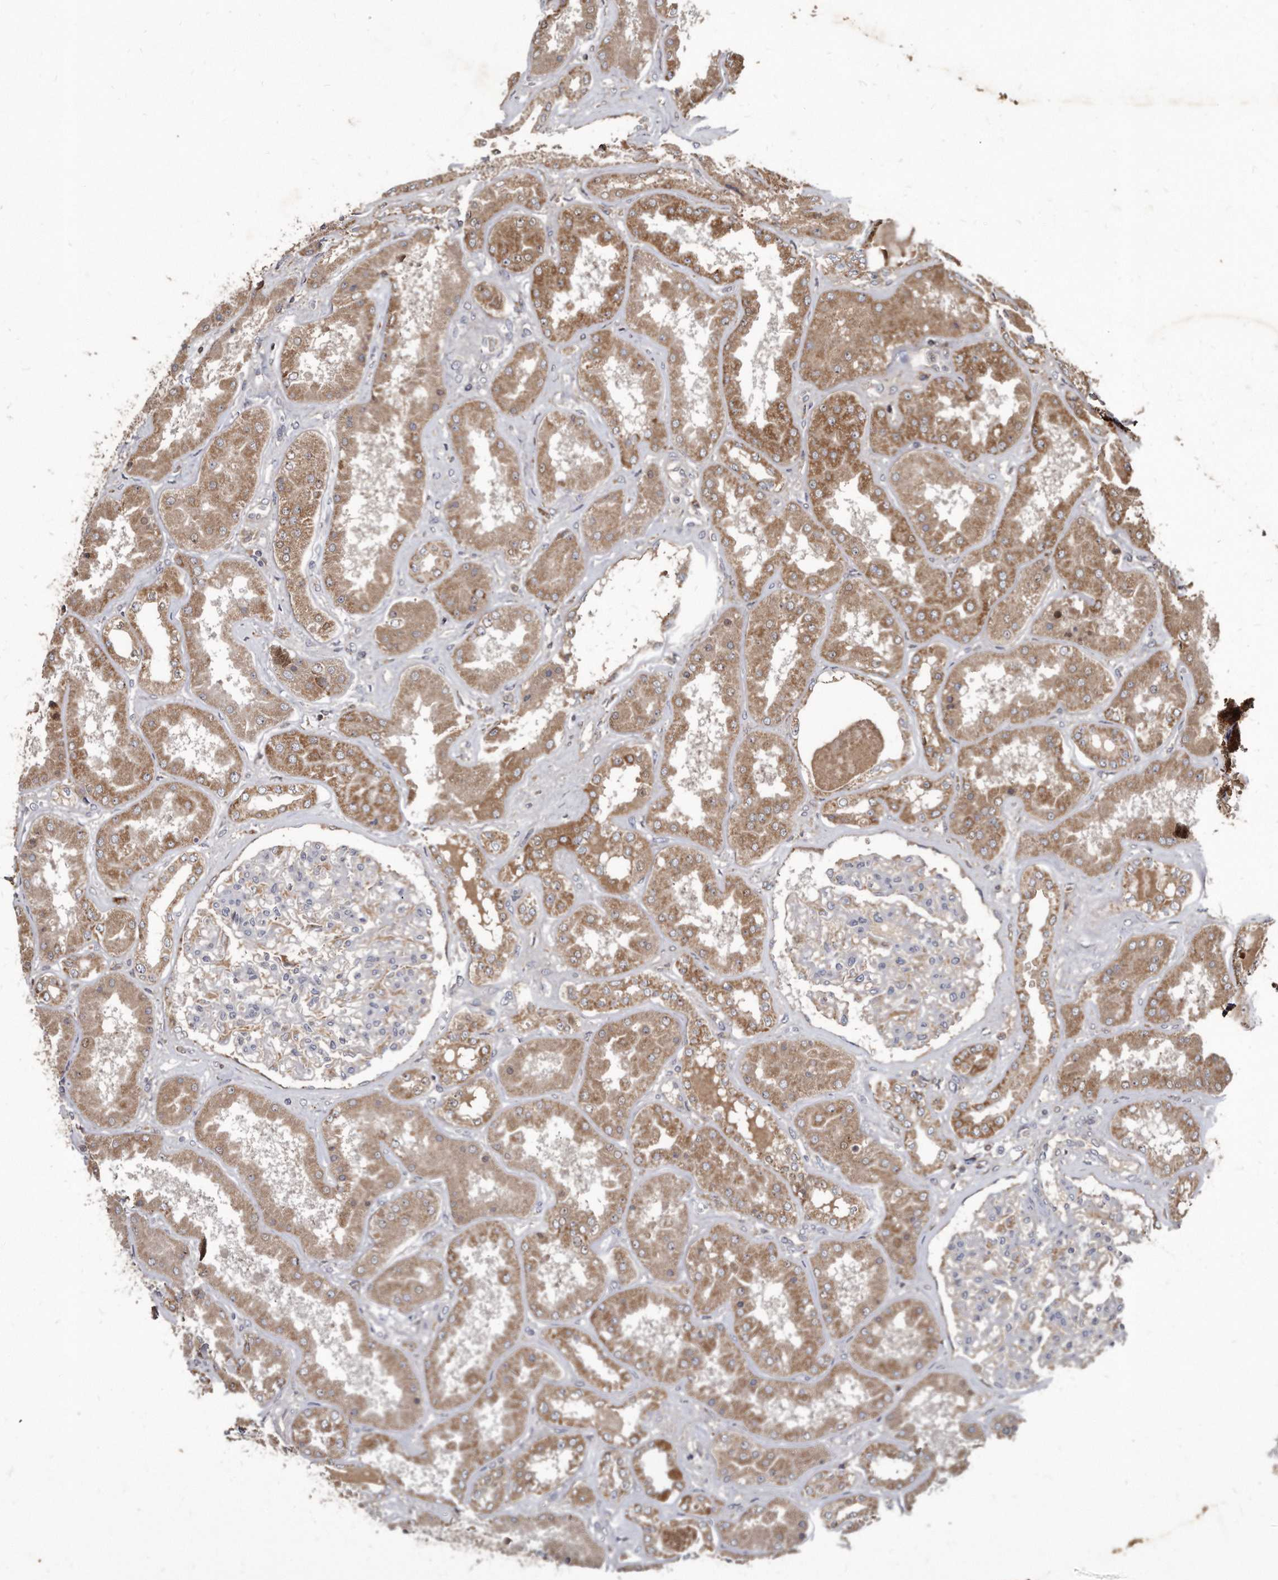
{"staining": {"intensity": "negative", "quantity": "none", "location": "none"}, "tissue": "kidney", "cell_type": "Cells in glomeruli", "image_type": "normal", "snomed": [{"axis": "morphology", "description": "Normal tissue, NOS"}, {"axis": "topography", "description": "Kidney"}], "caption": "High magnification brightfield microscopy of normal kidney stained with DAB (brown) and counterstained with hematoxylin (blue): cells in glomeruli show no significant expression. (DAB (3,3'-diaminobenzidine) IHC with hematoxylin counter stain).", "gene": "FAM136A", "patient": {"sex": "female", "age": 56}}